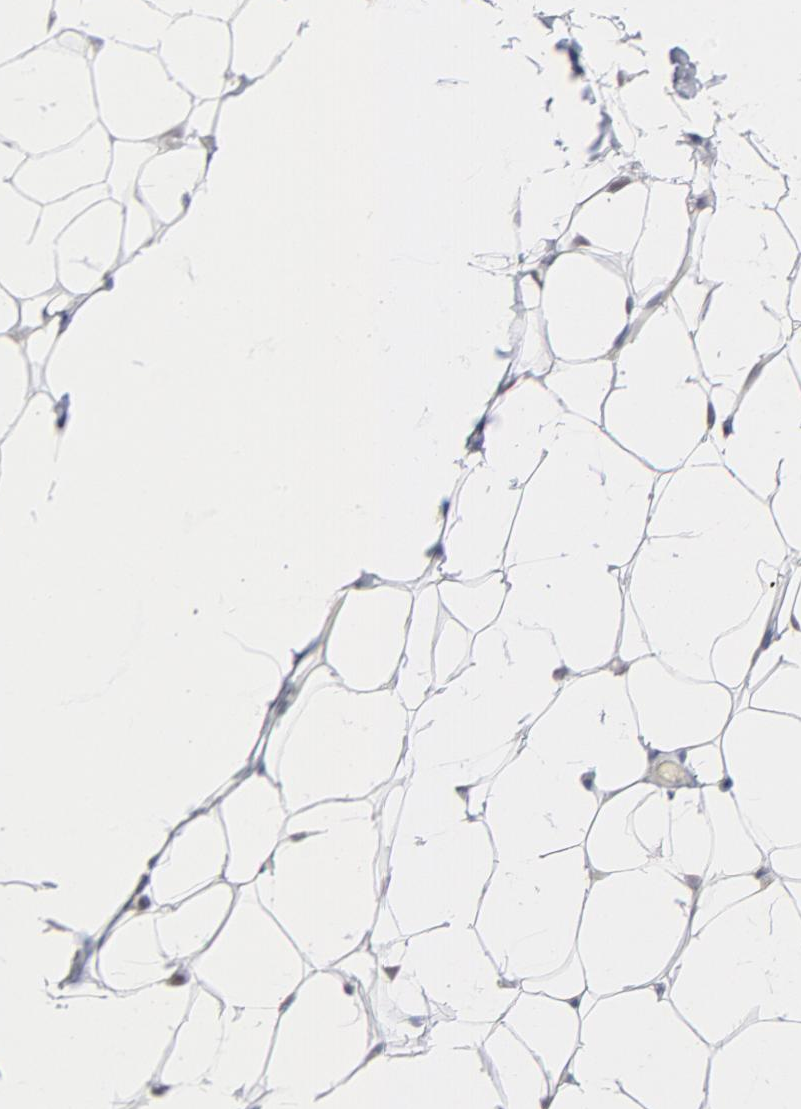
{"staining": {"intensity": "negative", "quantity": "none", "location": "none"}, "tissue": "adipose tissue", "cell_type": "Adipocytes", "image_type": "normal", "snomed": [{"axis": "morphology", "description": "Normal tissue, NOS"}, {"axis": "topography", "description": "Soft tissue"}], "caption": "This is an immunohistochemistry image of normal human adipose tissue. There is no positivity in adipocytes.", "gene": "MAX", "patient": {"sex": "male", "age": 26}}